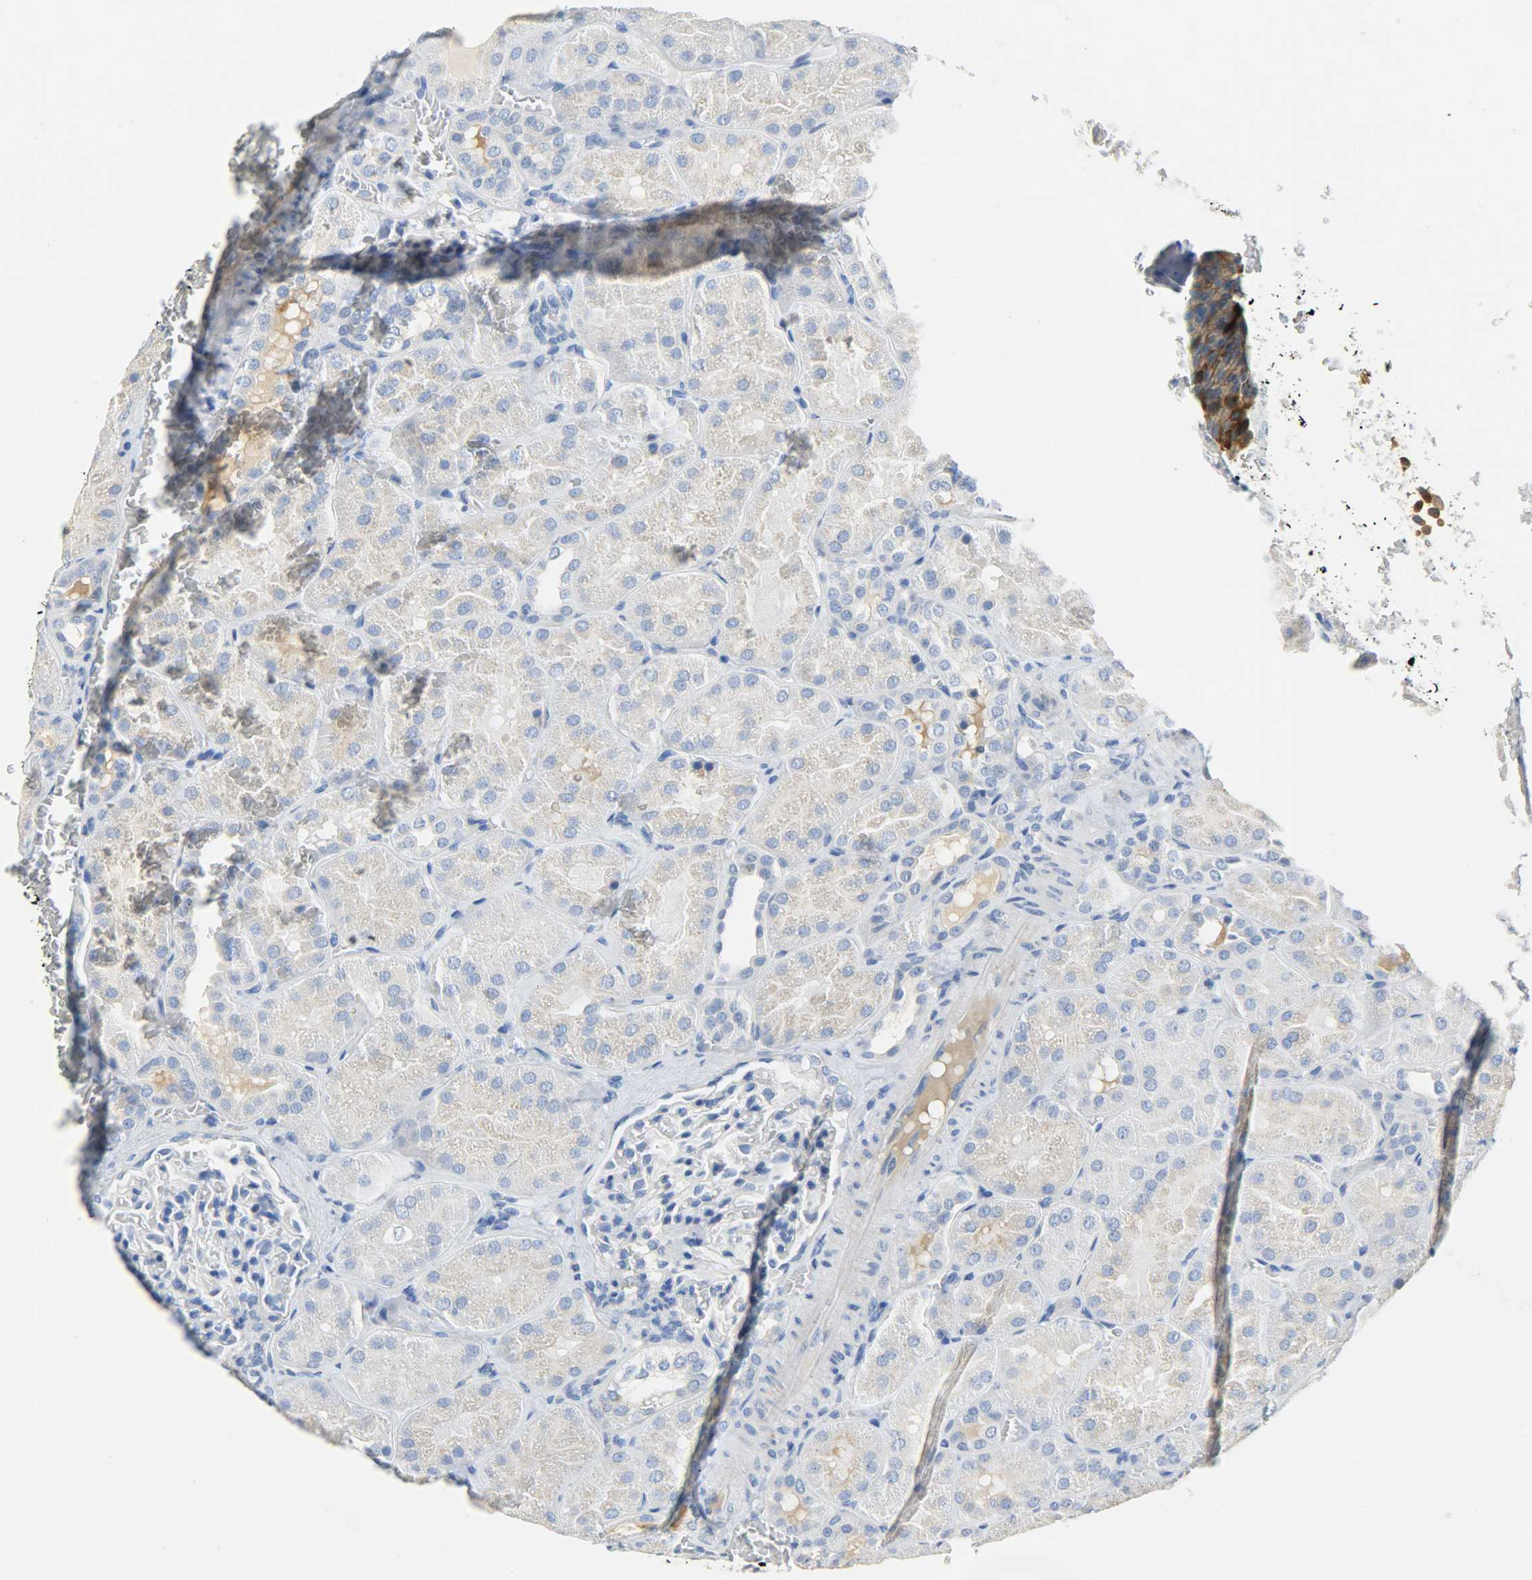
{"staining": {"intensity": "negative", "quantity": "none", "location": "none"}, "tissue": "kidney", "cell_type": "Cells in glomeruli", "image_type": "normal", "snomed": [{"axis": "morphology", "description": "Normal tissue, NOS"}, {"axis": "topography", "description": "Kidney"}], "caption": "Photomicrograph shows no significant protein staining in cells in glomeruli of benign kidney.", "gene": "CRP", "patient": {"sex": "male", "age": 28}}